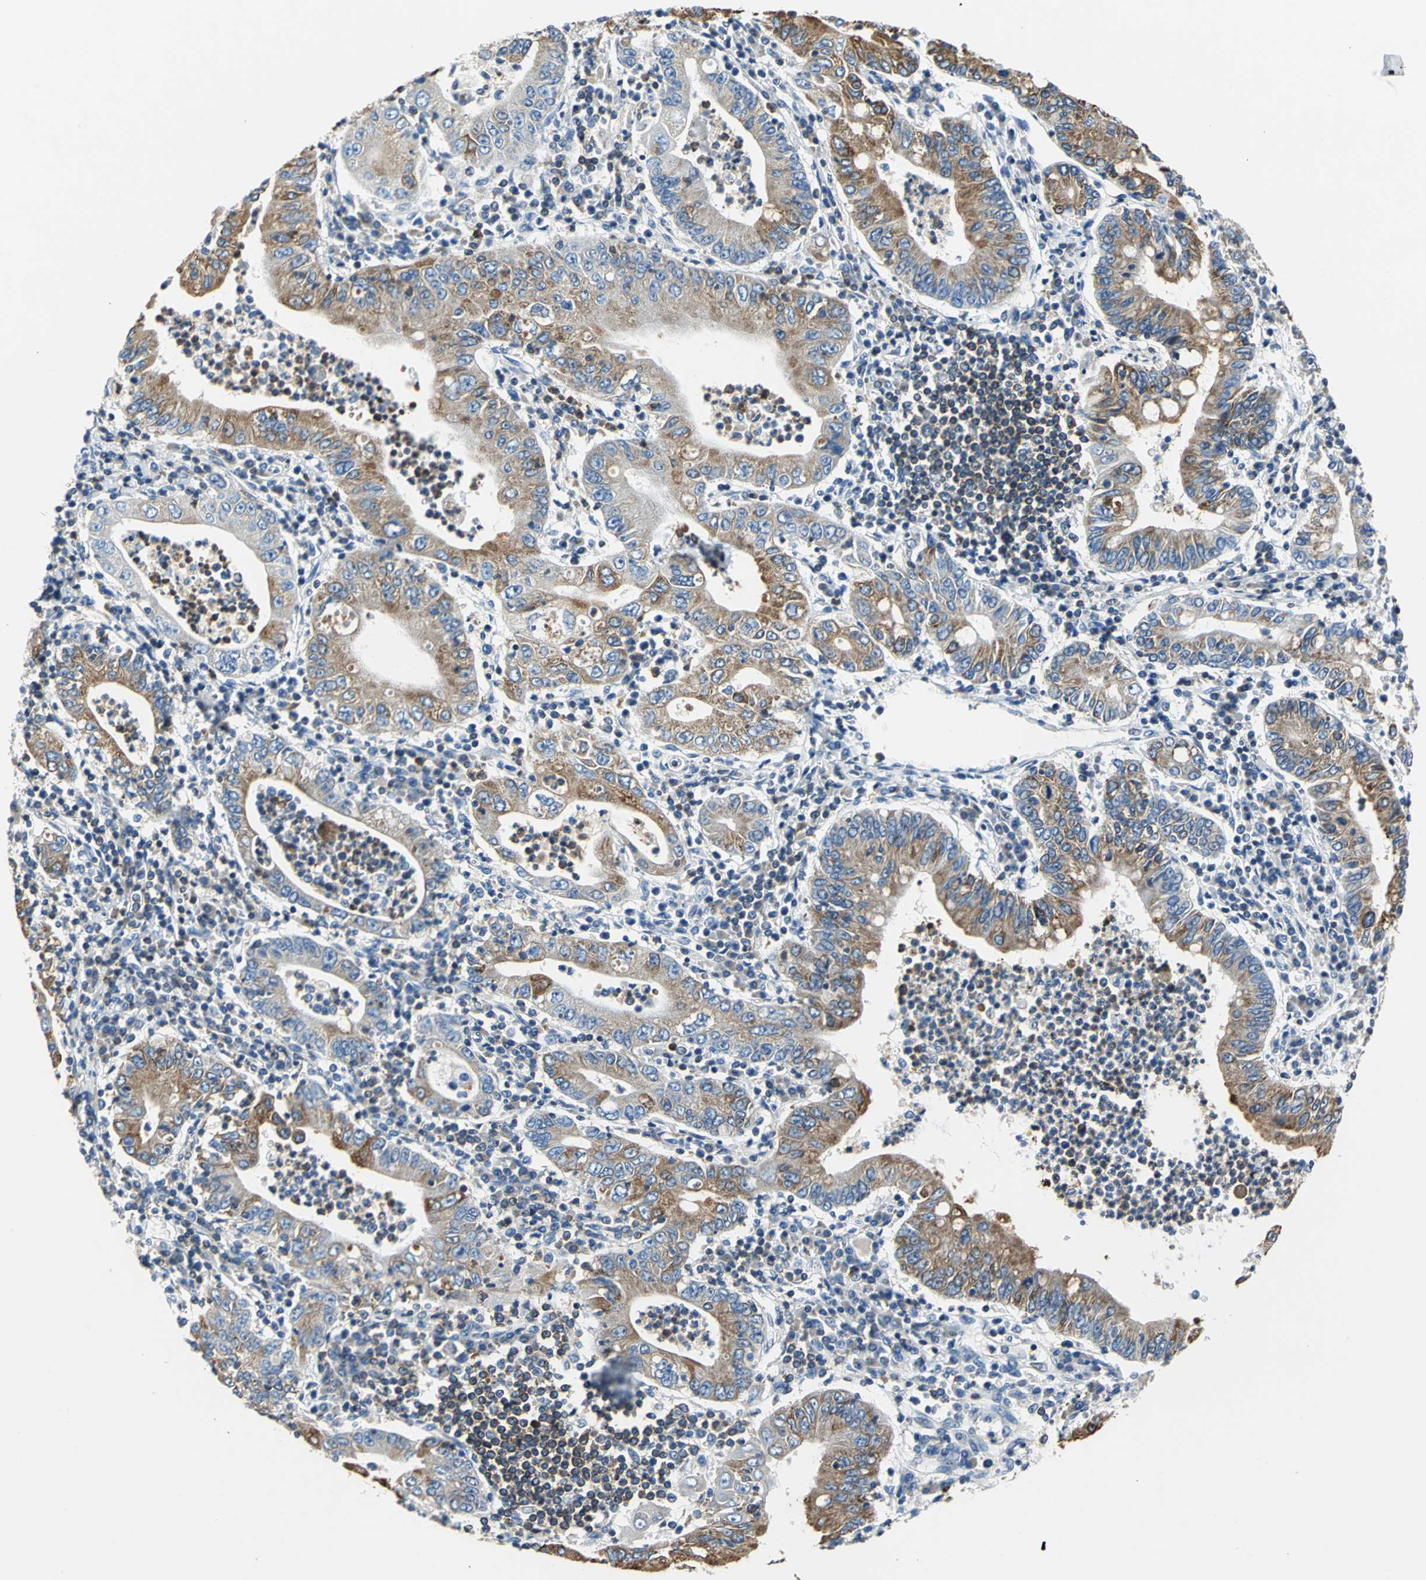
{"staining": {"intensity": "strong", "quantity": ">75%", "location": "cytoplasmic/membranous"}, "tissue": "stomach cancer", "cell_type": "Tumor cells", "image_type": "cancer", "snomed": [{"axis": "morphology", "description": "Normal tissue, NOS"}, {"axis": "morphology", "description": "Adenocarcinoma, NOS"}, {"axis": "topography", "description": "Esophagus"}, {"axis": "topography", "description": "Stomach, upper"}, {"axis": "topography", "description": "Peripheral nerve tissue"}], "caption": "Stomach cancer tissue displays strong cytoplasmic/membranous staining in about >75% of tumor cells, visualized by immunohistochemistry.", "gene": "SEPTIN6", "patient": {"sex": "male", "age": 62}}